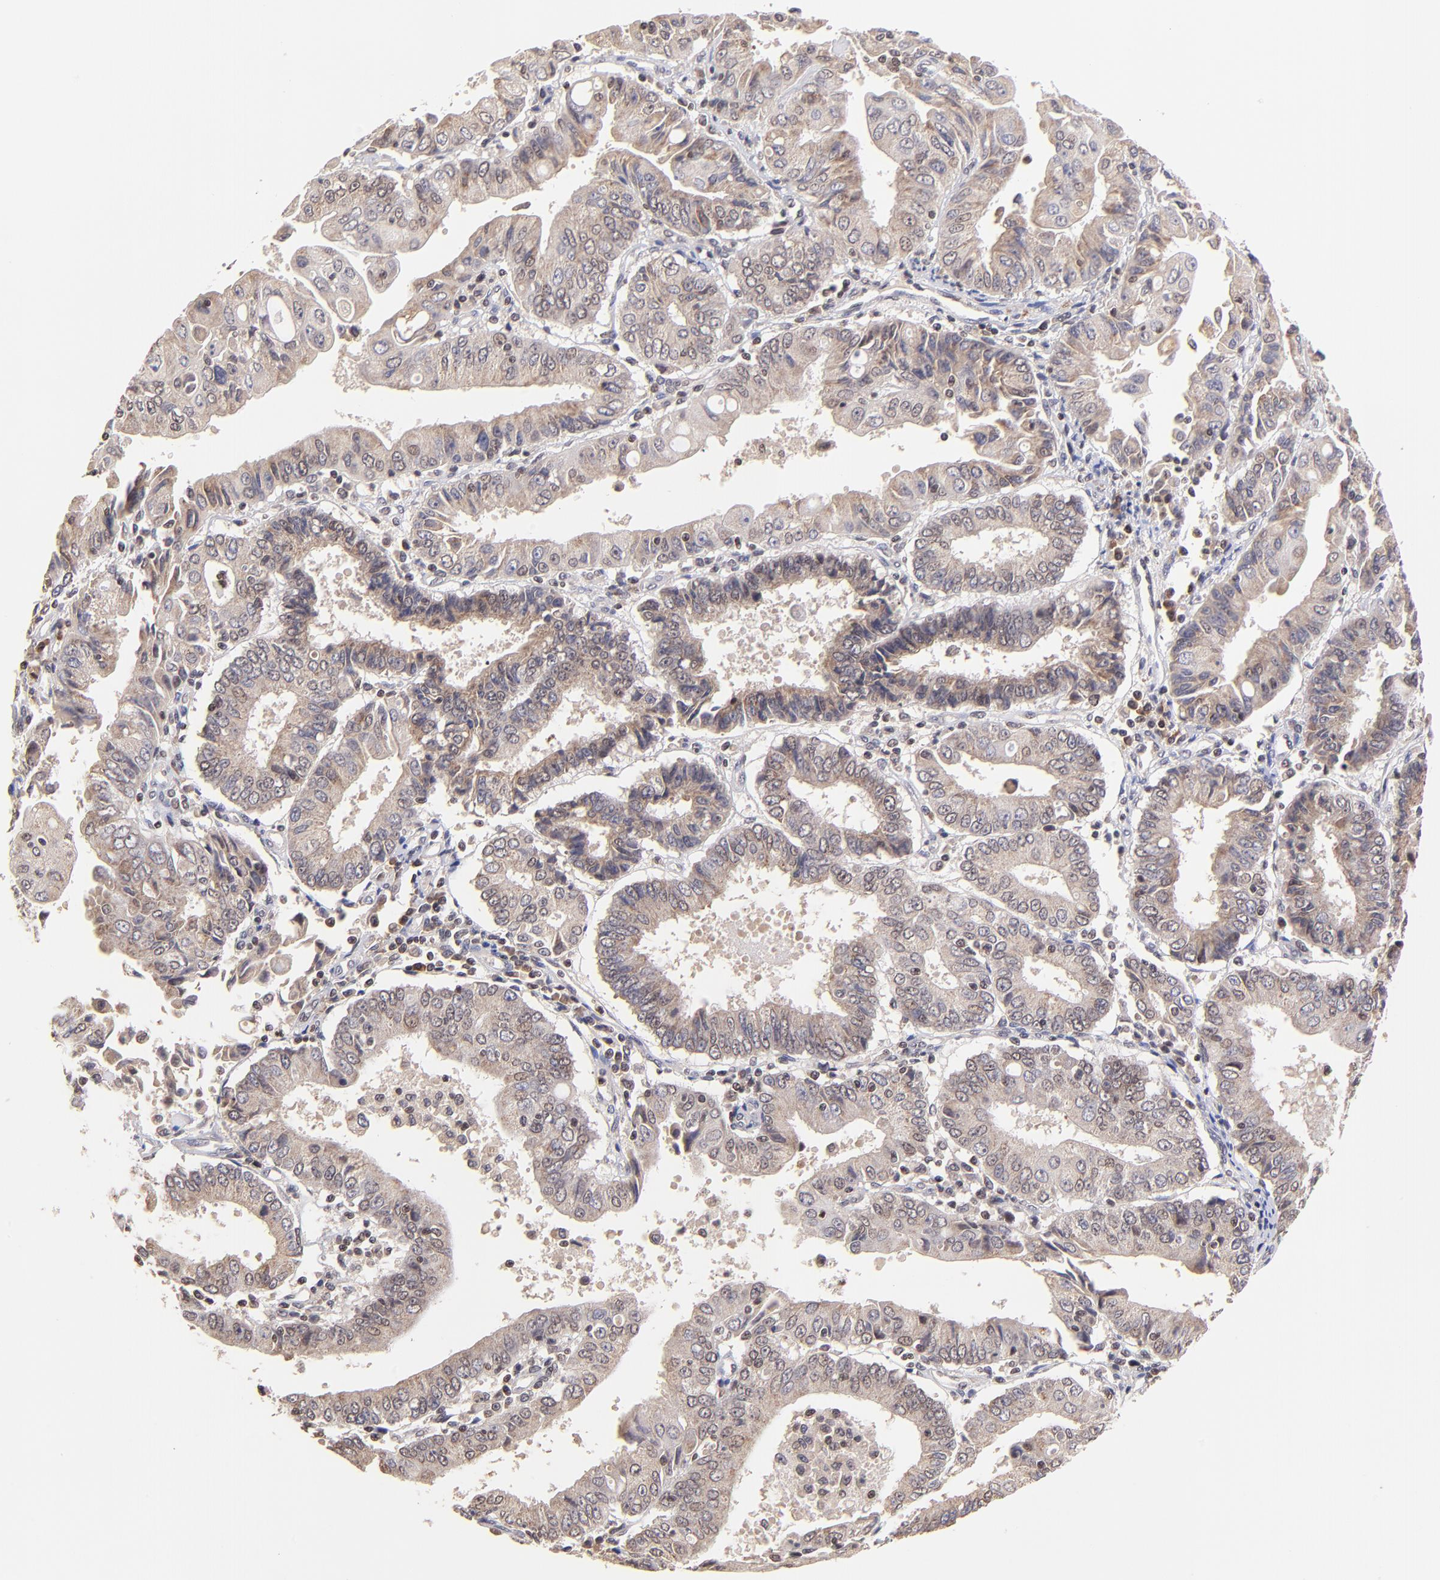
{"staining": {"intensity": "weak", "quantity": ">75%", "location": "cytoplasmic/membranous"}, "tissue": "endometrial cancer", "cell_type": "Tumor cells", "image_type": "cancer", "snomed": [{"axis": "morphology", "description": "Adenocarcinoma, NOS"}, {"axis": "topography", "description": "Endometrium"}], "caption": "This micrograph exhibits immunohistochemistry (IHC) staining of human endometrial adenocarcinoma, with low weak cytoplasmic/membranous staining in about >75% of tumor cells.", "gene": "WDR25", "patient": {"sex": "female", "age": 75}}